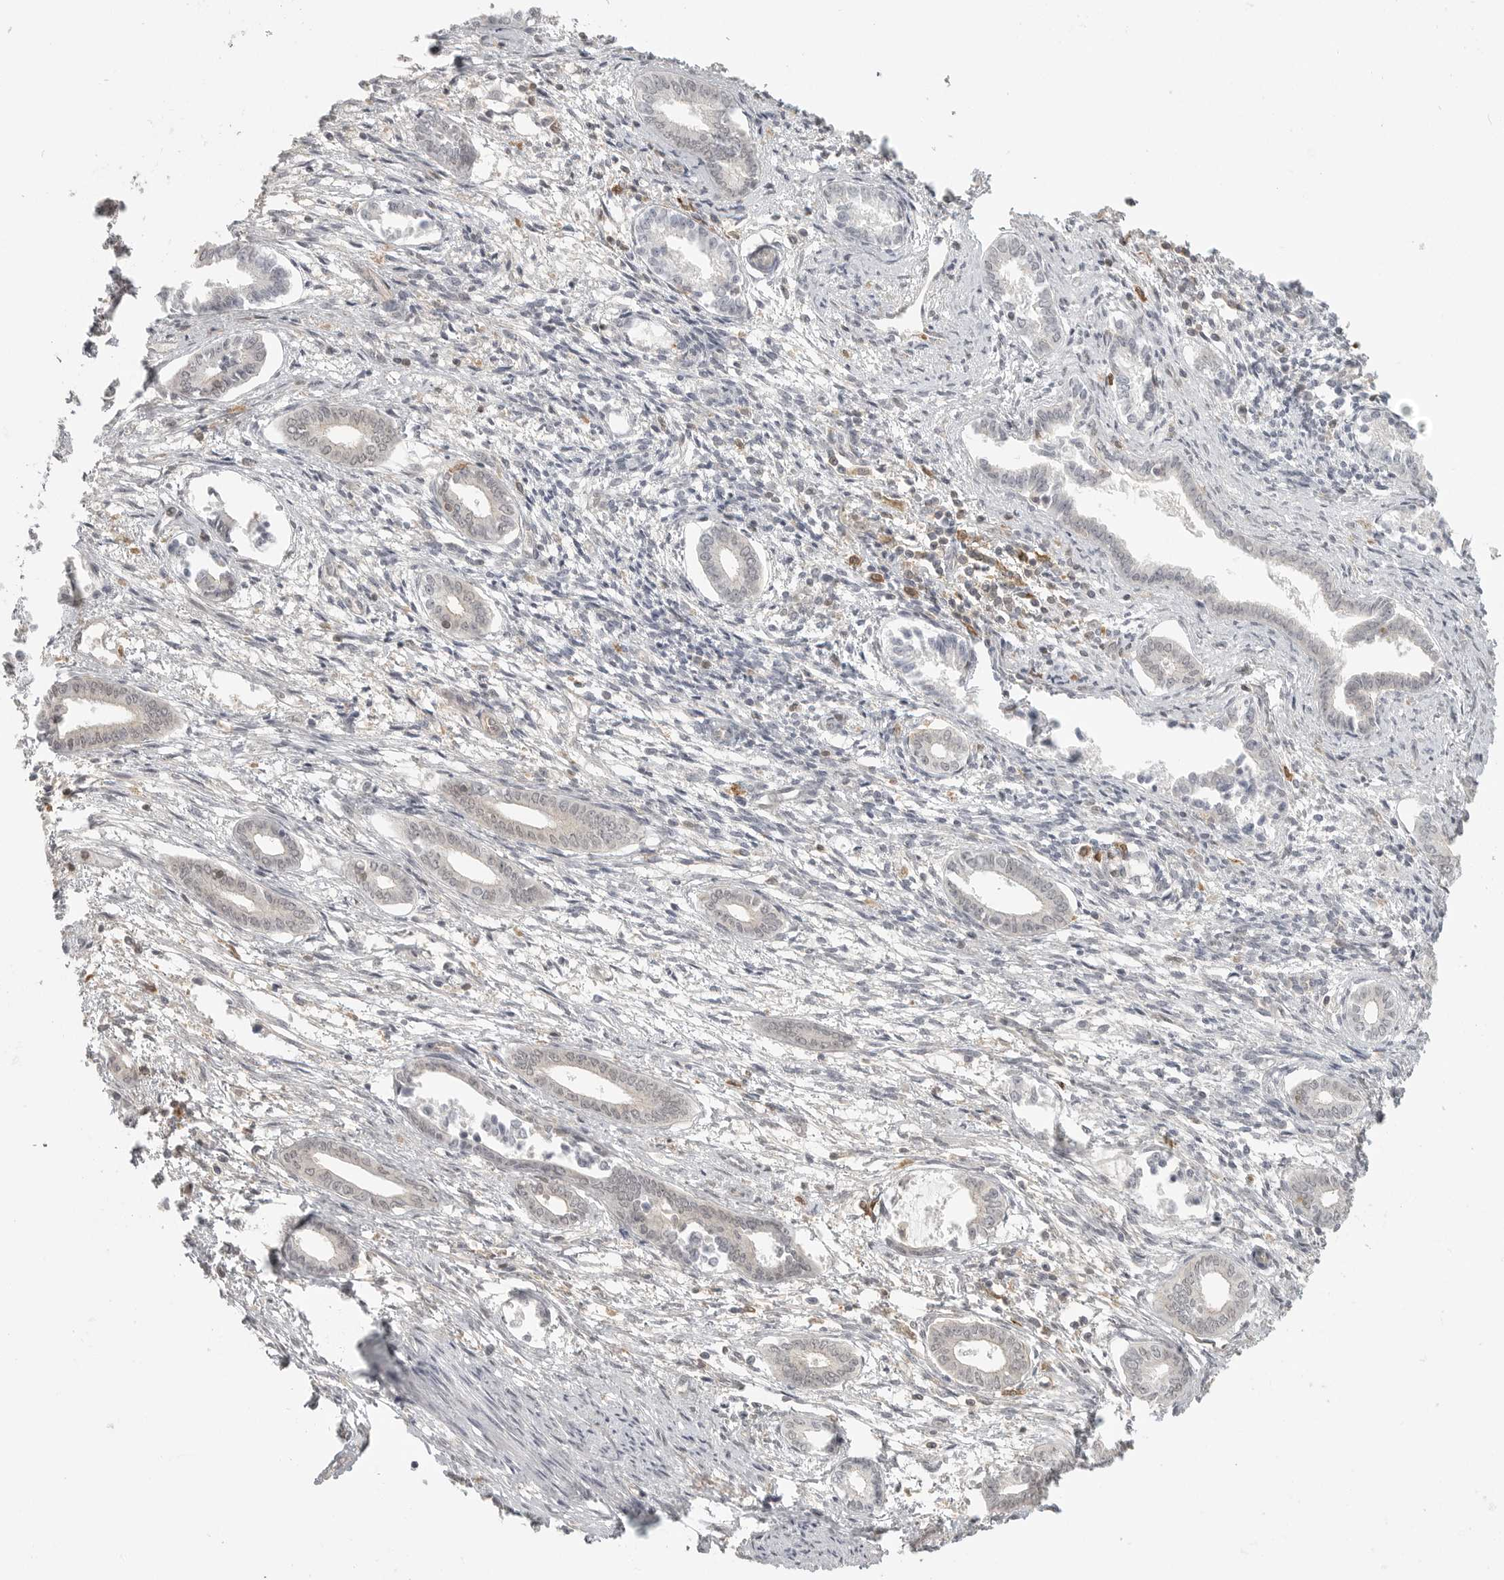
{"staining": {"intensity": "negative", "quantity": "none", "location": "none"}, "tissue": "endometrium", "cell_type": "Cells in endometrial stroma", "image_type": "normal", "snomed": [{"axis": "morphology", "description": "Normal tissue, NOS"}, {"axis": "topography", "description": "Endometrium"}], "caption": "This histopathology image is of unremarkable endometrium stained with IHC to label a protein in brown with the nuclei are counter-stained blue. There is no positivity in cells in endometrial stroma. (IHC, brightfield microscopy, high magnification).", "gene": "DBNL", "patient": {"sex": "female", "age": 56}}